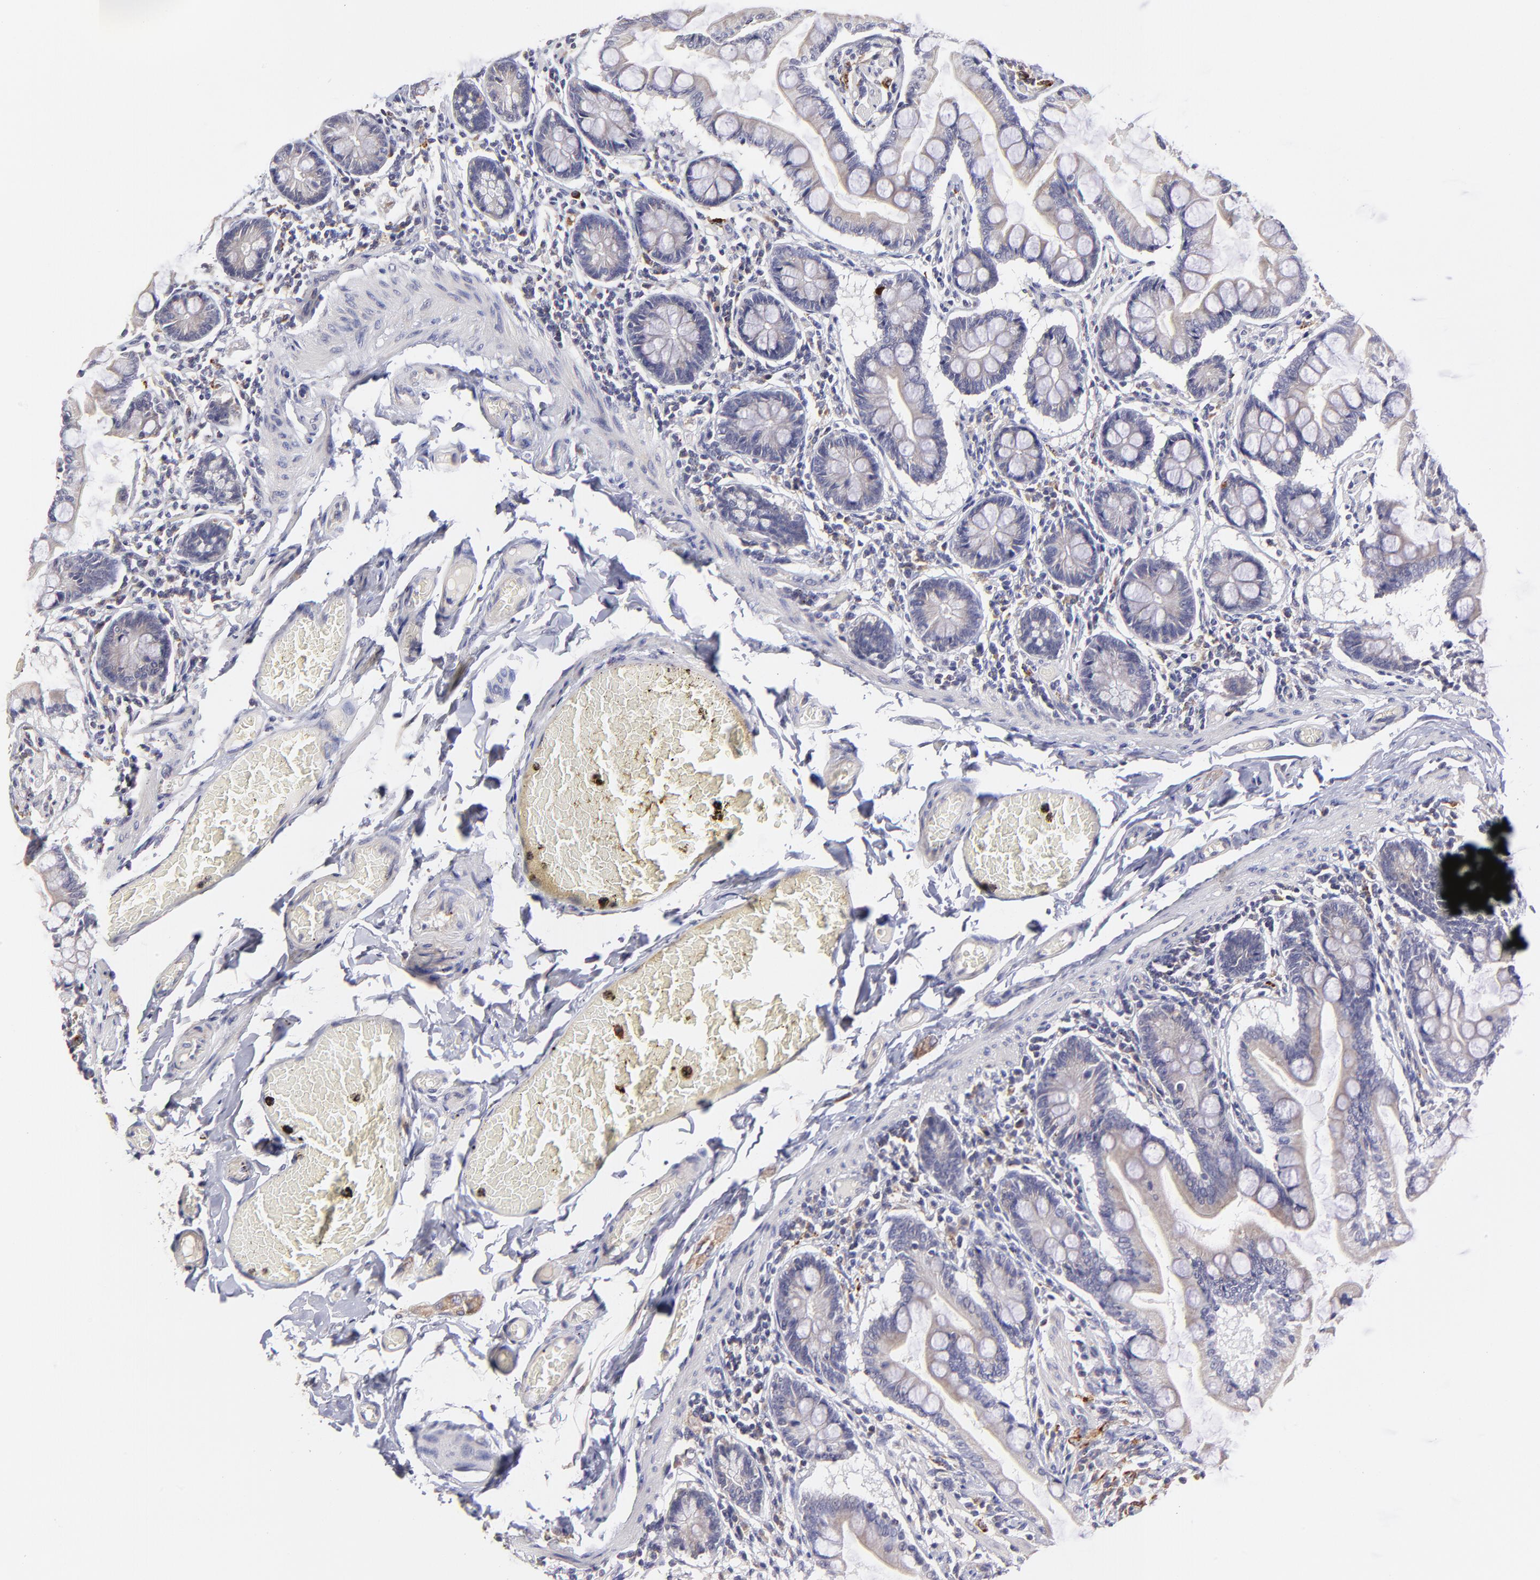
{"staining": {"intensity": "weak", "quantity": "25%-75%", "location": "cytoplasmic/membranous"}, "tissue": "small intestine", "cell_type": "Glandular cells", "image_type": "normal", "snomed": [{"axis": "morphology", "description": "Normal tissue, NOS"}, {"axis": "topography", "description": "Small intestine"}], "caption": "About 25%-75% of glandular cells in normal small intestine exhibit weak cytoplasmic/membranous protein positivity as visualized by brown immunohistochemical staining.", "gene": "GCSAM", "patient": {"sex": "male", "age": 41}}